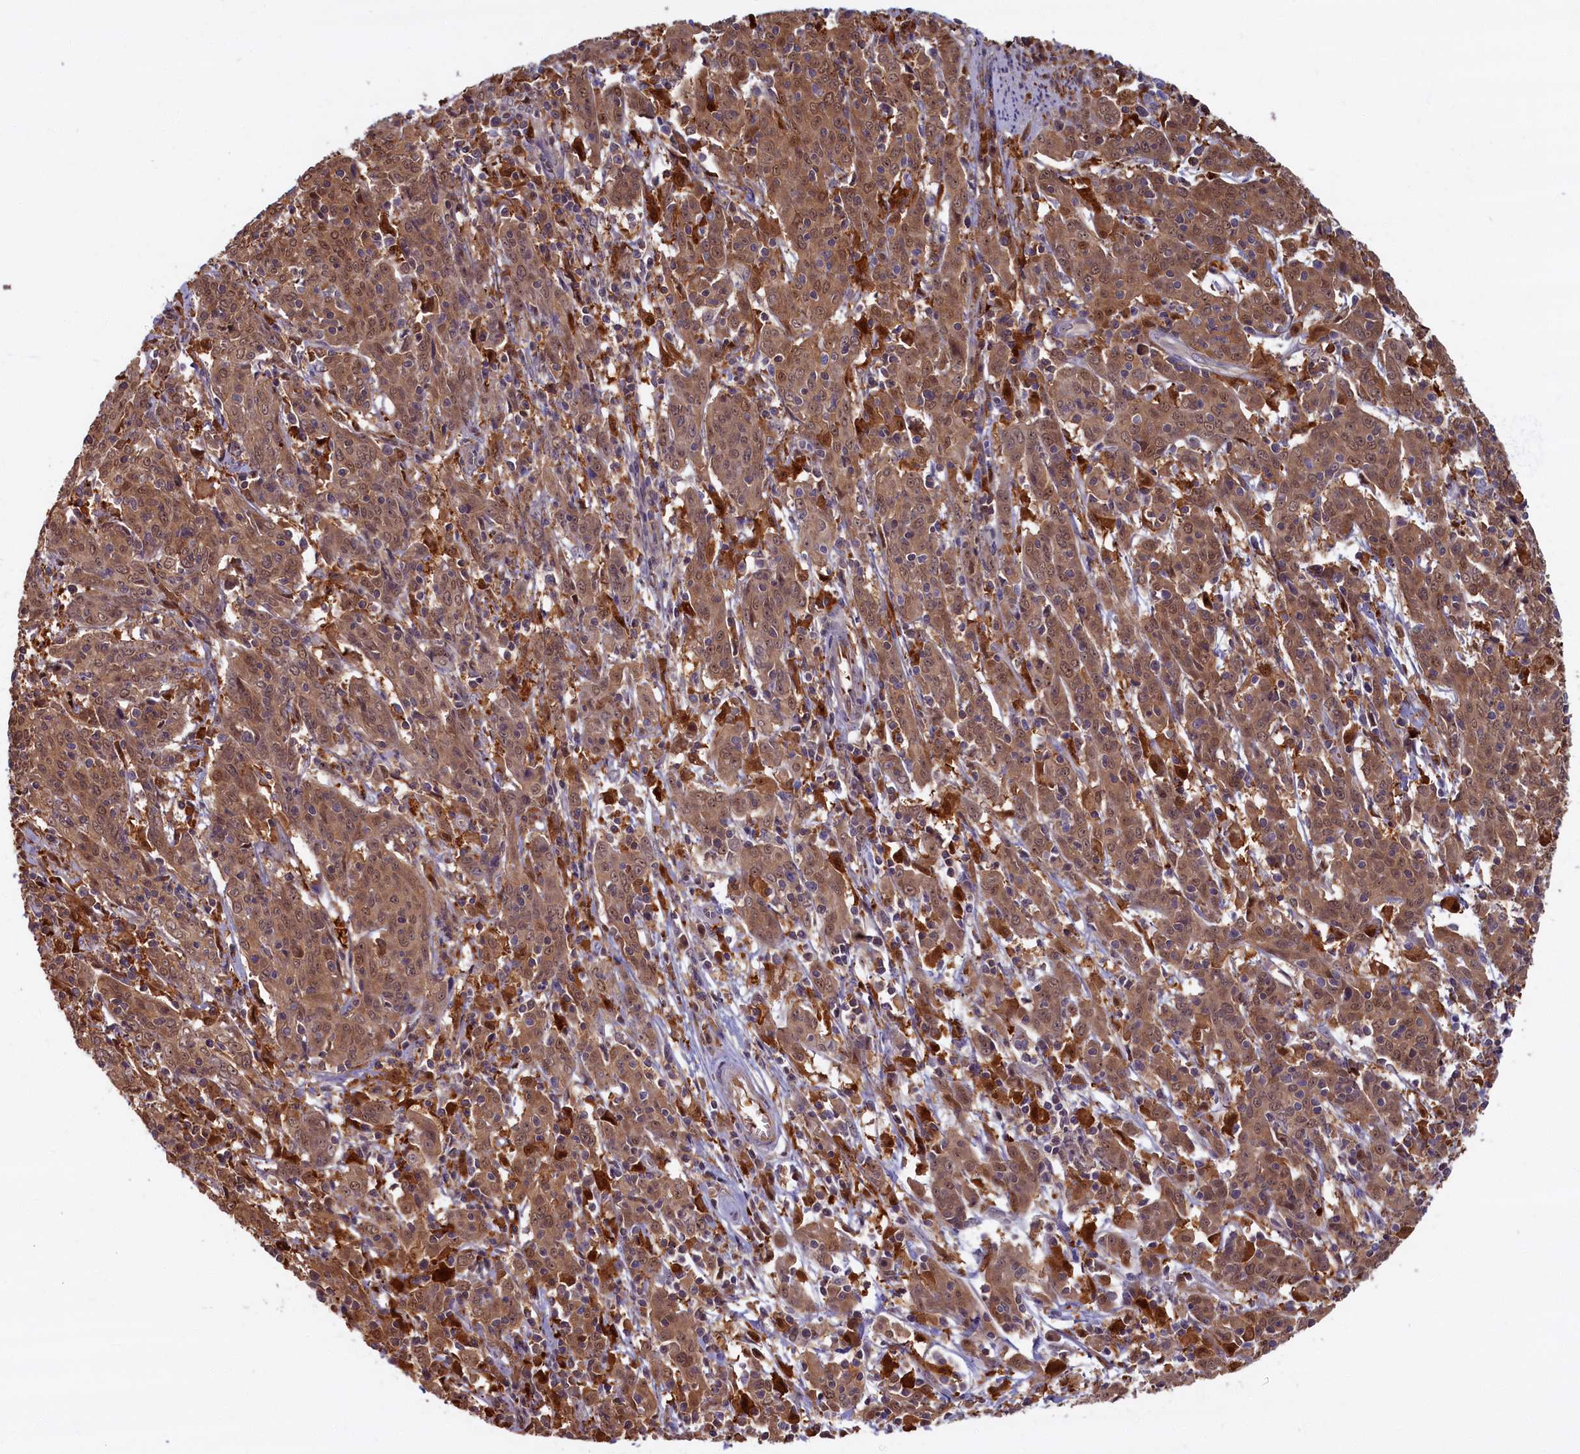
{"staining": {"intensity": "moderate", "quantity": ">75%", "location": "cytoplasmic/membranous,nuclear"}, "tissue": "cervical cancer", "cell_type": "Tumor cells", "image_type": "cancer", "snomed": [{"axis": "morphology", "description": "Squamous cell carcinoma, NOS"}, {"axis": "topography", "description": "Cervix"}], "caption": "Immunohistochemistry (DAB) staining of squamous cell carcinoma (cervical) shows moderate cytoplasmic/membranous and nuclear protein expression in approximately >75% of tumor cells.", "gene": "BLVRB", "patient": {"sex": "female", "age": 67}}